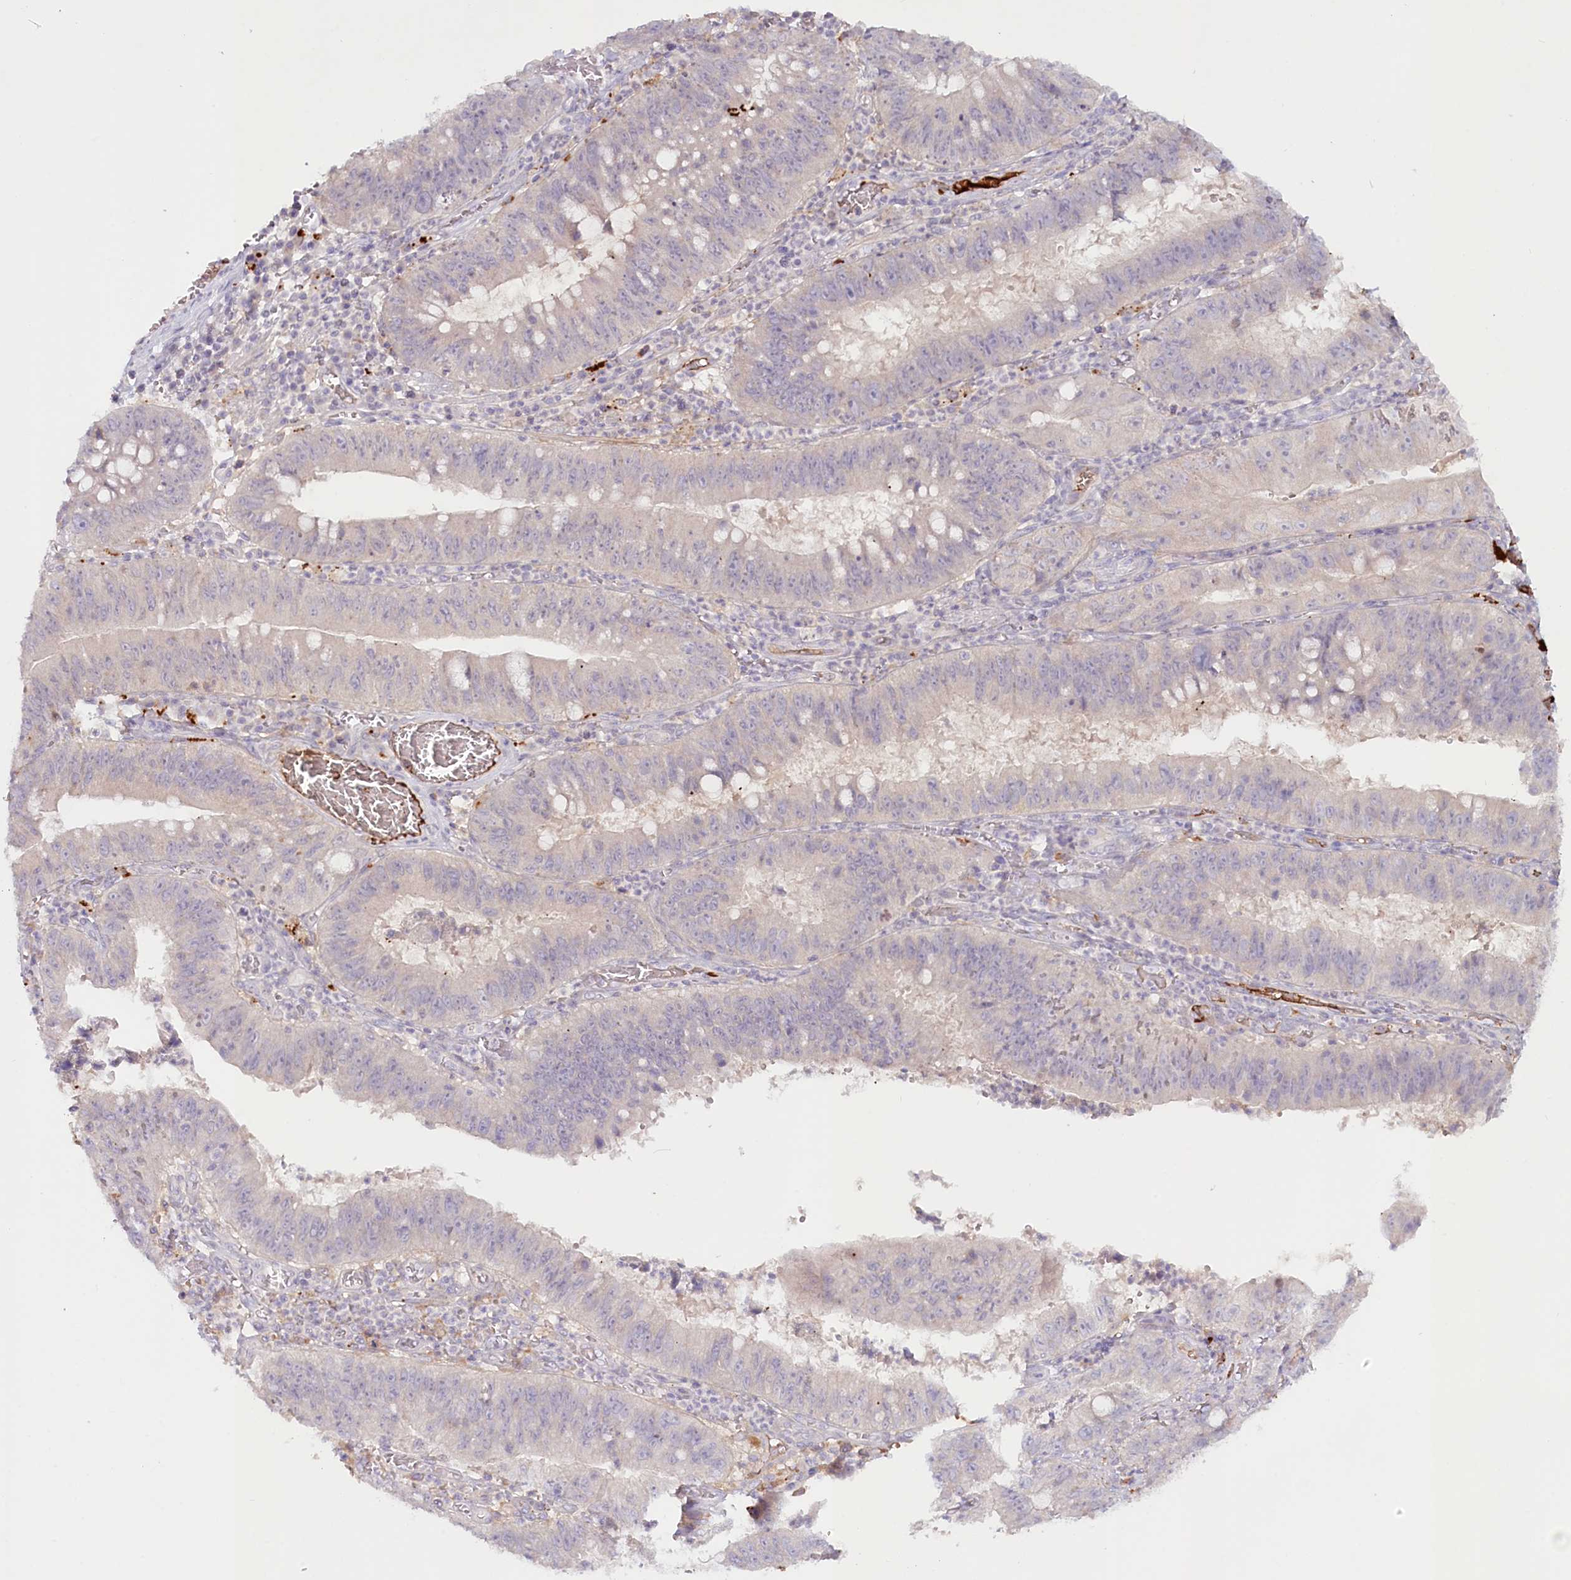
{"staining": {"intensity": "negative", "quantity": "none", "location": "none"}, "tissue": "stomach cancer", "cell_type": "Tumor cells", "image_type": "cancer", "snomed": [{"axis": "morphology", "description": "Adenocarcinoma, NOS"}, {"axis": "topography", "description": "Stomach"}], "caption": "Immunohistochemistry micrograph of neoplastic tissue: stomach cancer stained with DAB (3,3'-diaminobenzidine) reveals no significant protein expression in tumor cells. (DAB (3,3'-diaminobenzidine) immunohistochemistry visualized using brightfield microscopy, high magnification).", "gene": "PSAPL1", "patient": {"sex": "male", "age": 59}}